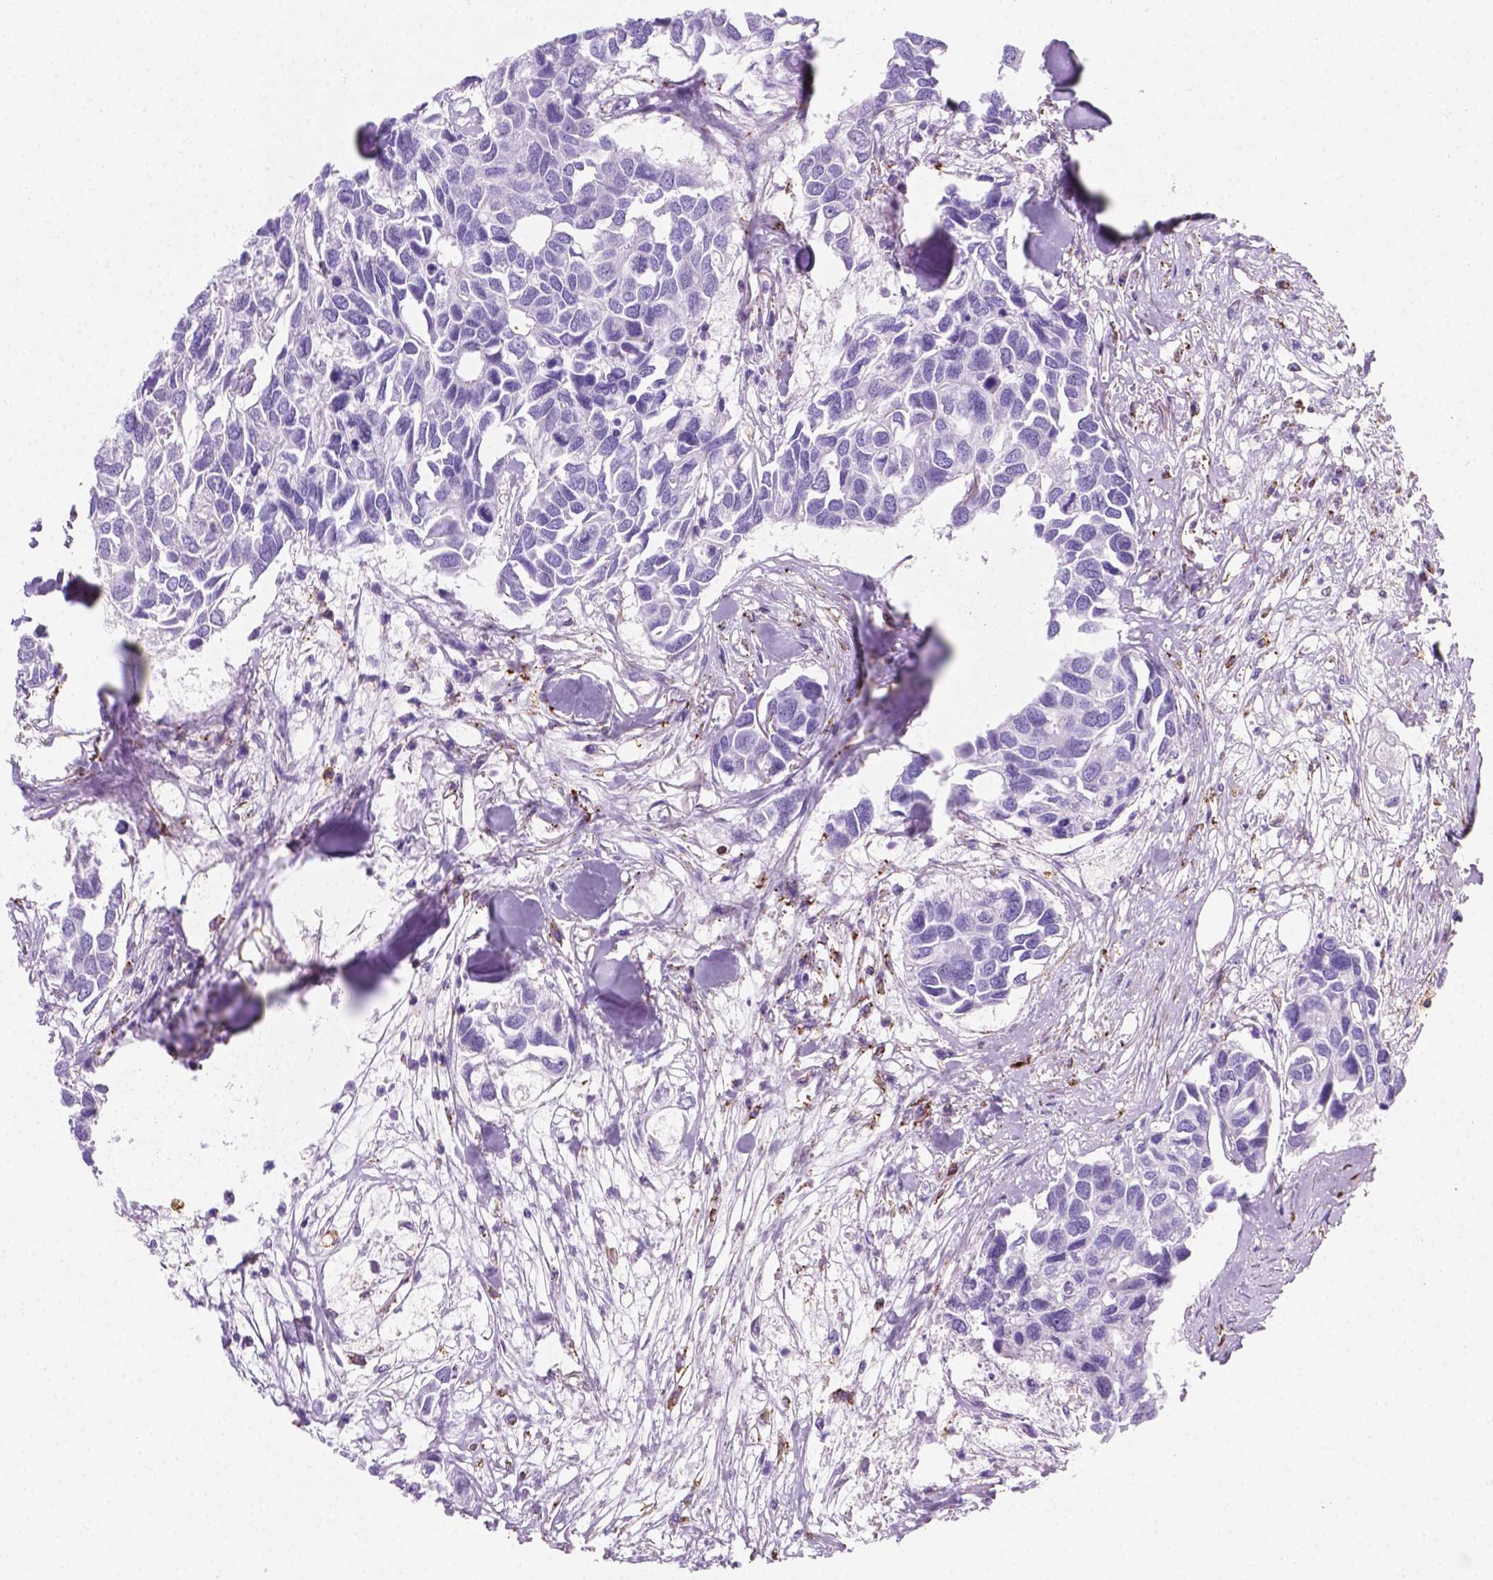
{"staining": {"intensity": "negative", "quantity": "none", "location": "none"}, "tissue": "breast cancer", "cell_type": "Tumor cells", "image_type": "cancer", "snomed": [{"axis": "morphology", "description": "Duct carcinoma"}, {"axis": "topography", "description": "Breast"}], "caption": "Immunohistochemistry photomicrograph of neoplastic tissue: human breast cancer stained with DAB reveals no significant protein staining in tumor cells. (DAB (3,3'-diaminobenzidine) IHC visualized using brightfield microscopy, high magnification).", "gene": "MACF1", "patient": {"sex": "female", "age": 83}}